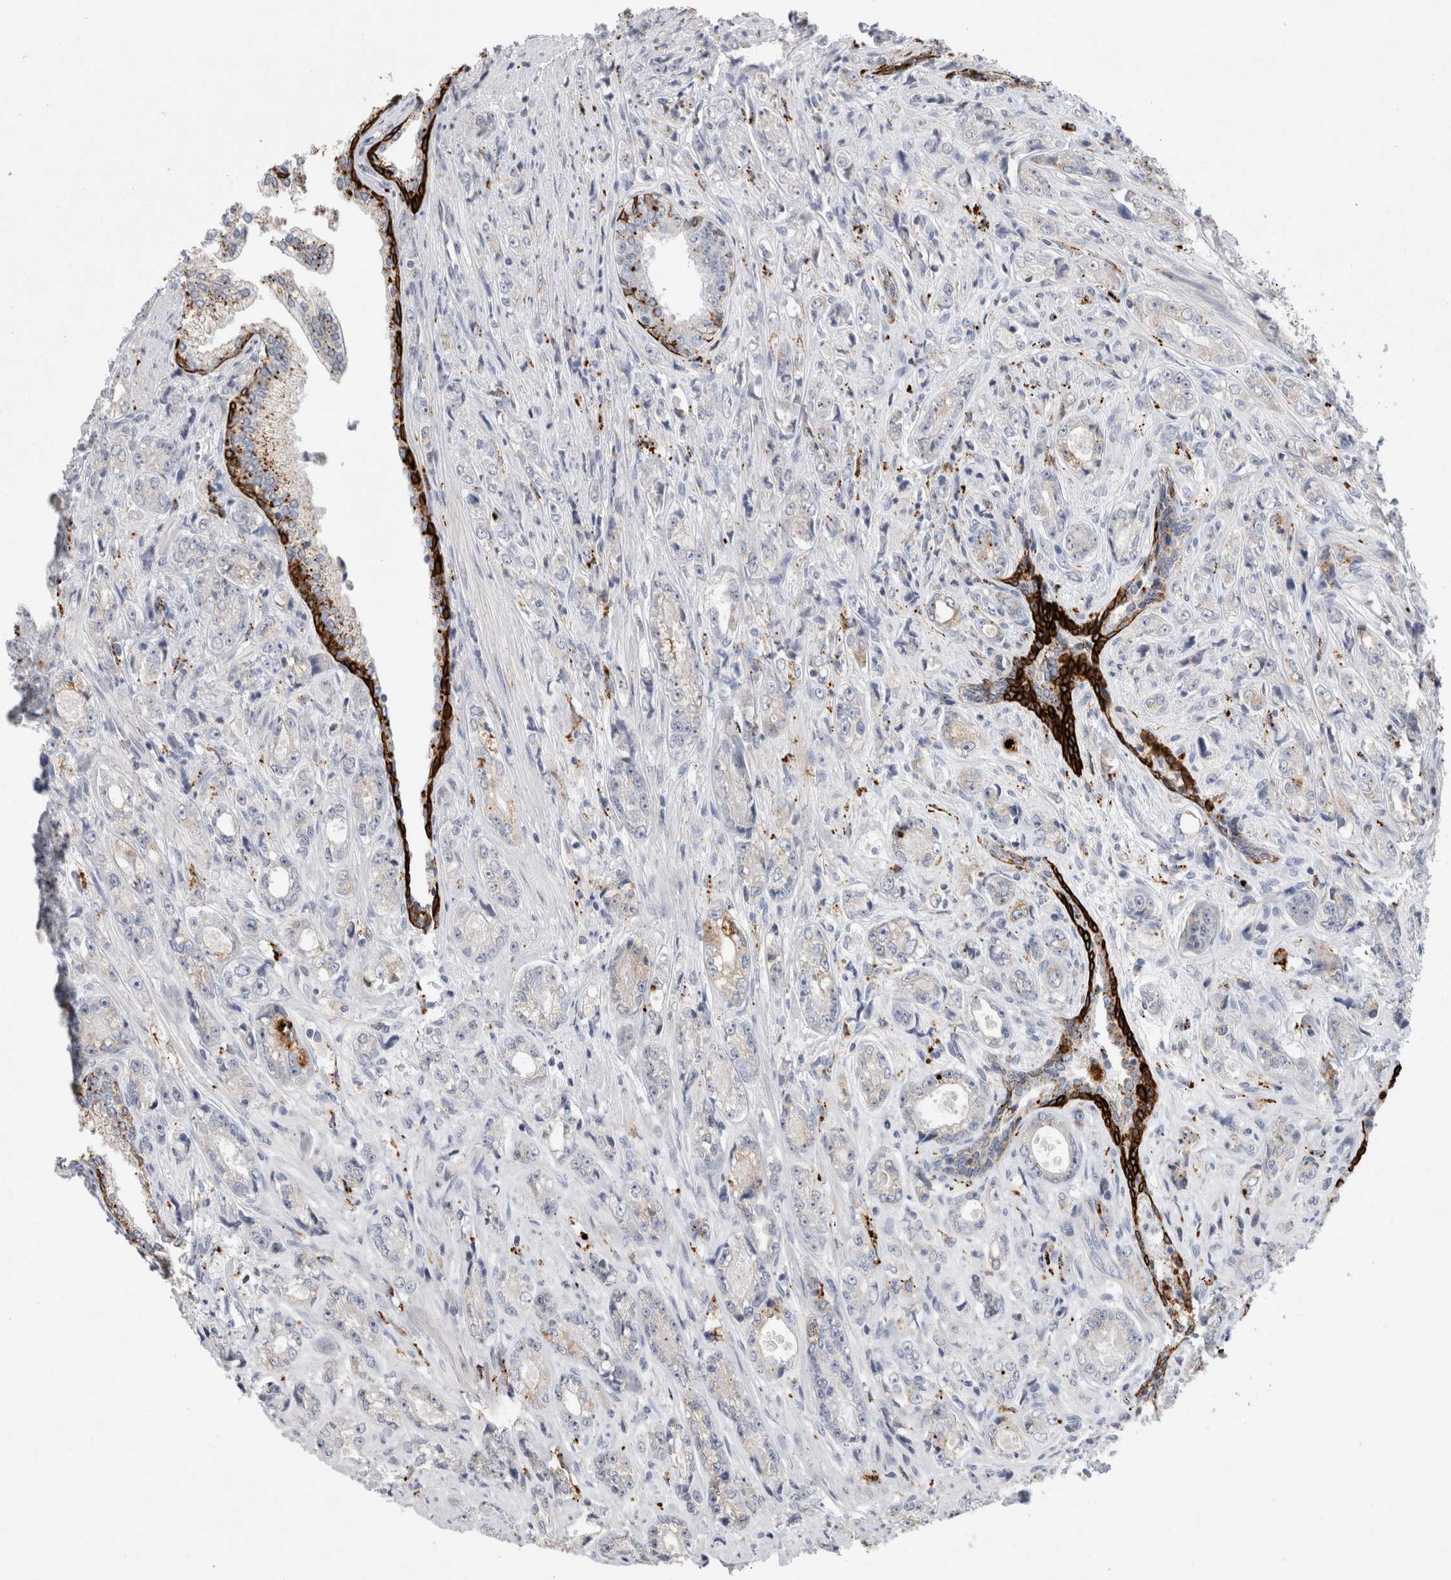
{"staining": {"intensity": "moderate", "quantity": "<25%", "location": "cytoplasmic/membranous"}, "tissue": "prostate cancer", "cell_type": "Tumor cells", "image_type": "cancer", "snomed": [{"axis": "morphology", "description": "Adenocarcinoma, High grade"}, {"axis": "topography", "description": "Prostate"}], "caption": "A low amount of moderate cytoplasmic/membranous expression is identified in approximately <25% of tumor cells in prostate cancer tissue. (DAB (3,3'-diaminobenzidine) IHC, brown staining for protein, blue staining for nuclei).", "gene": "GAA", "patient": {"sex": "male", "age": 61}}